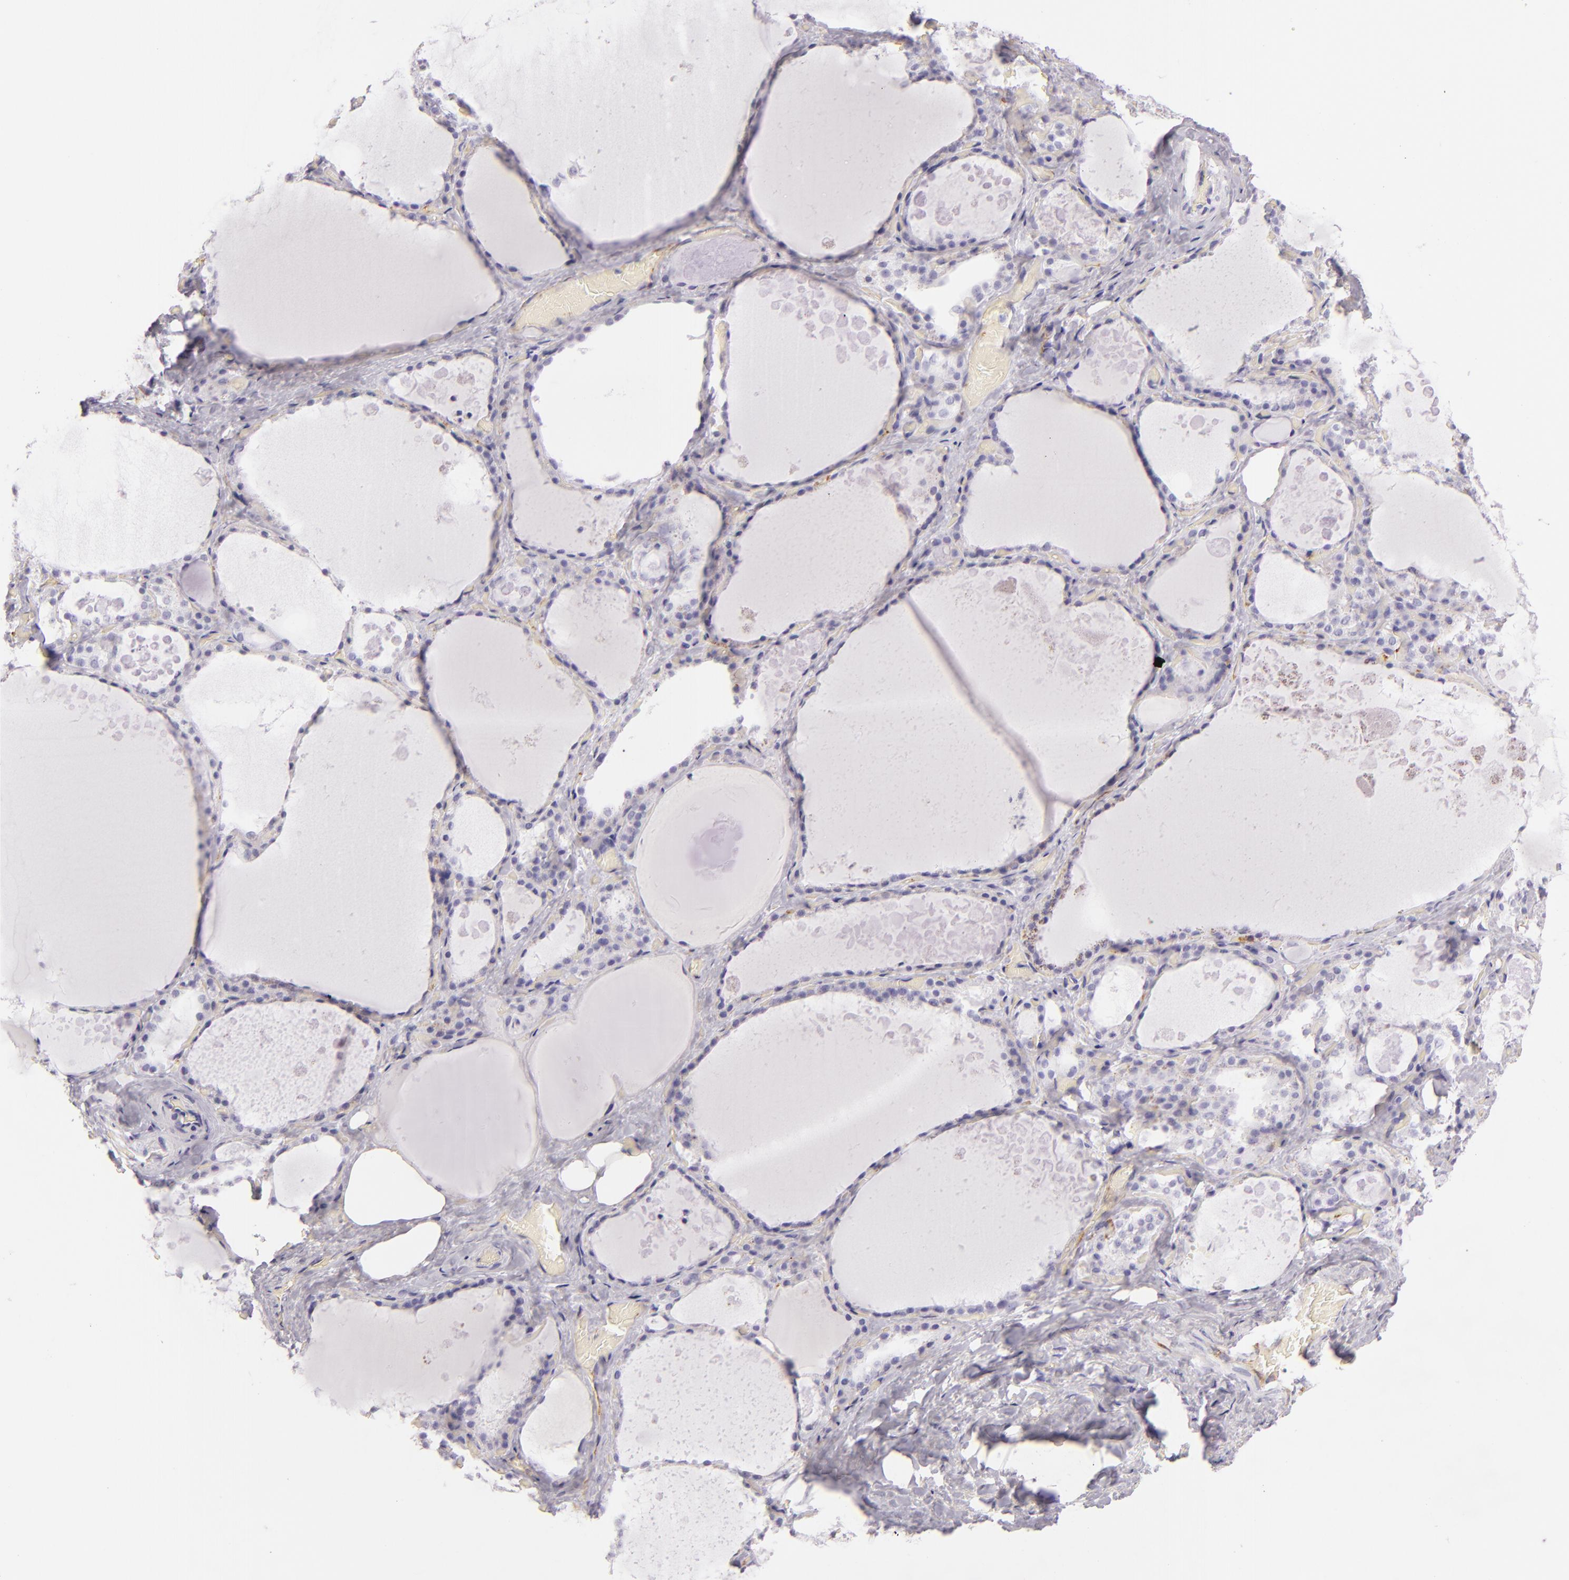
{"staining": {"intensity": "negative", "quantity": "none", "location": "none"}, "tissue": "thyroid gland", "cell_type": "Glandular cells", "image_type": "normal", "snomed": [{"axis": "morphology", "description": "Normal tissue, NOS"}, {"axis": "topography", "description": "Thyroid gland"}], "caption": "Human thyroid gland stained for a protein using immunohistochemistry exhibits no expression in glandular cells.", "gene": "SELP", "patient": {"sex": "male", "age": 61}}